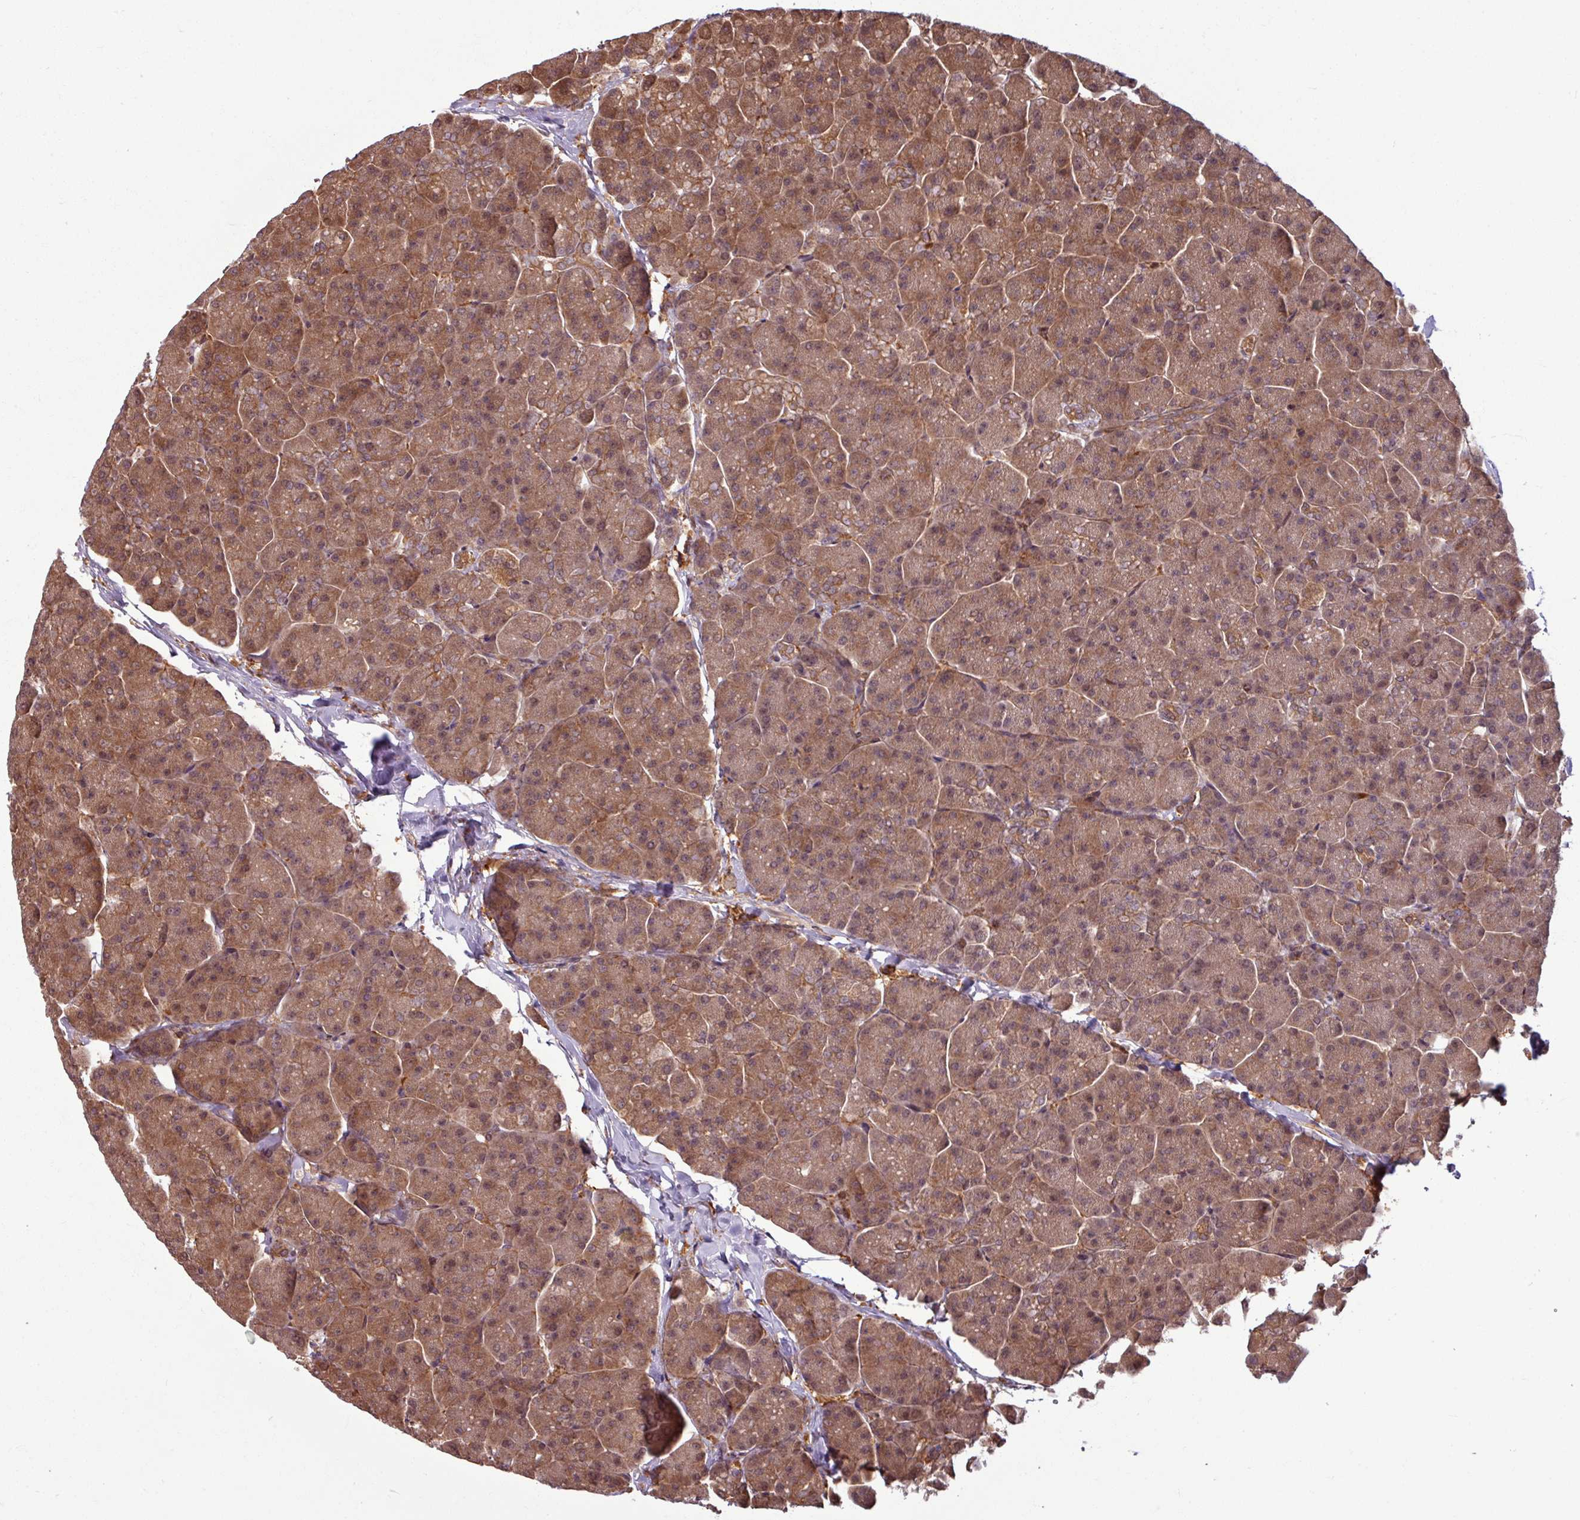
{"staining": {"intensity": "moderate", "quantity": ">75%", "location": "cytoplasmic/membranous,nuclear"}, "tissue": "pancreas", "cell_type": "Exocrine glandular cells", "image_type": "normal", "snomed": [{"axis": "morphology", "description": "Normal tissue, NOS"}, {"axis": "topography", "description": "Pancreas"}, {"axis": "topography", "description": "Peripheral nerve tissue"}], "caption": "An IHC micrograph of unremarkable tissue is shown. Protein staining in brown shows moderate cytoplasmic/membranous,nuclear positivity in pancreas within exocrine glandular cells.", "gene": "KCTD11", "patient": {"sex": "male", "age": 54}}